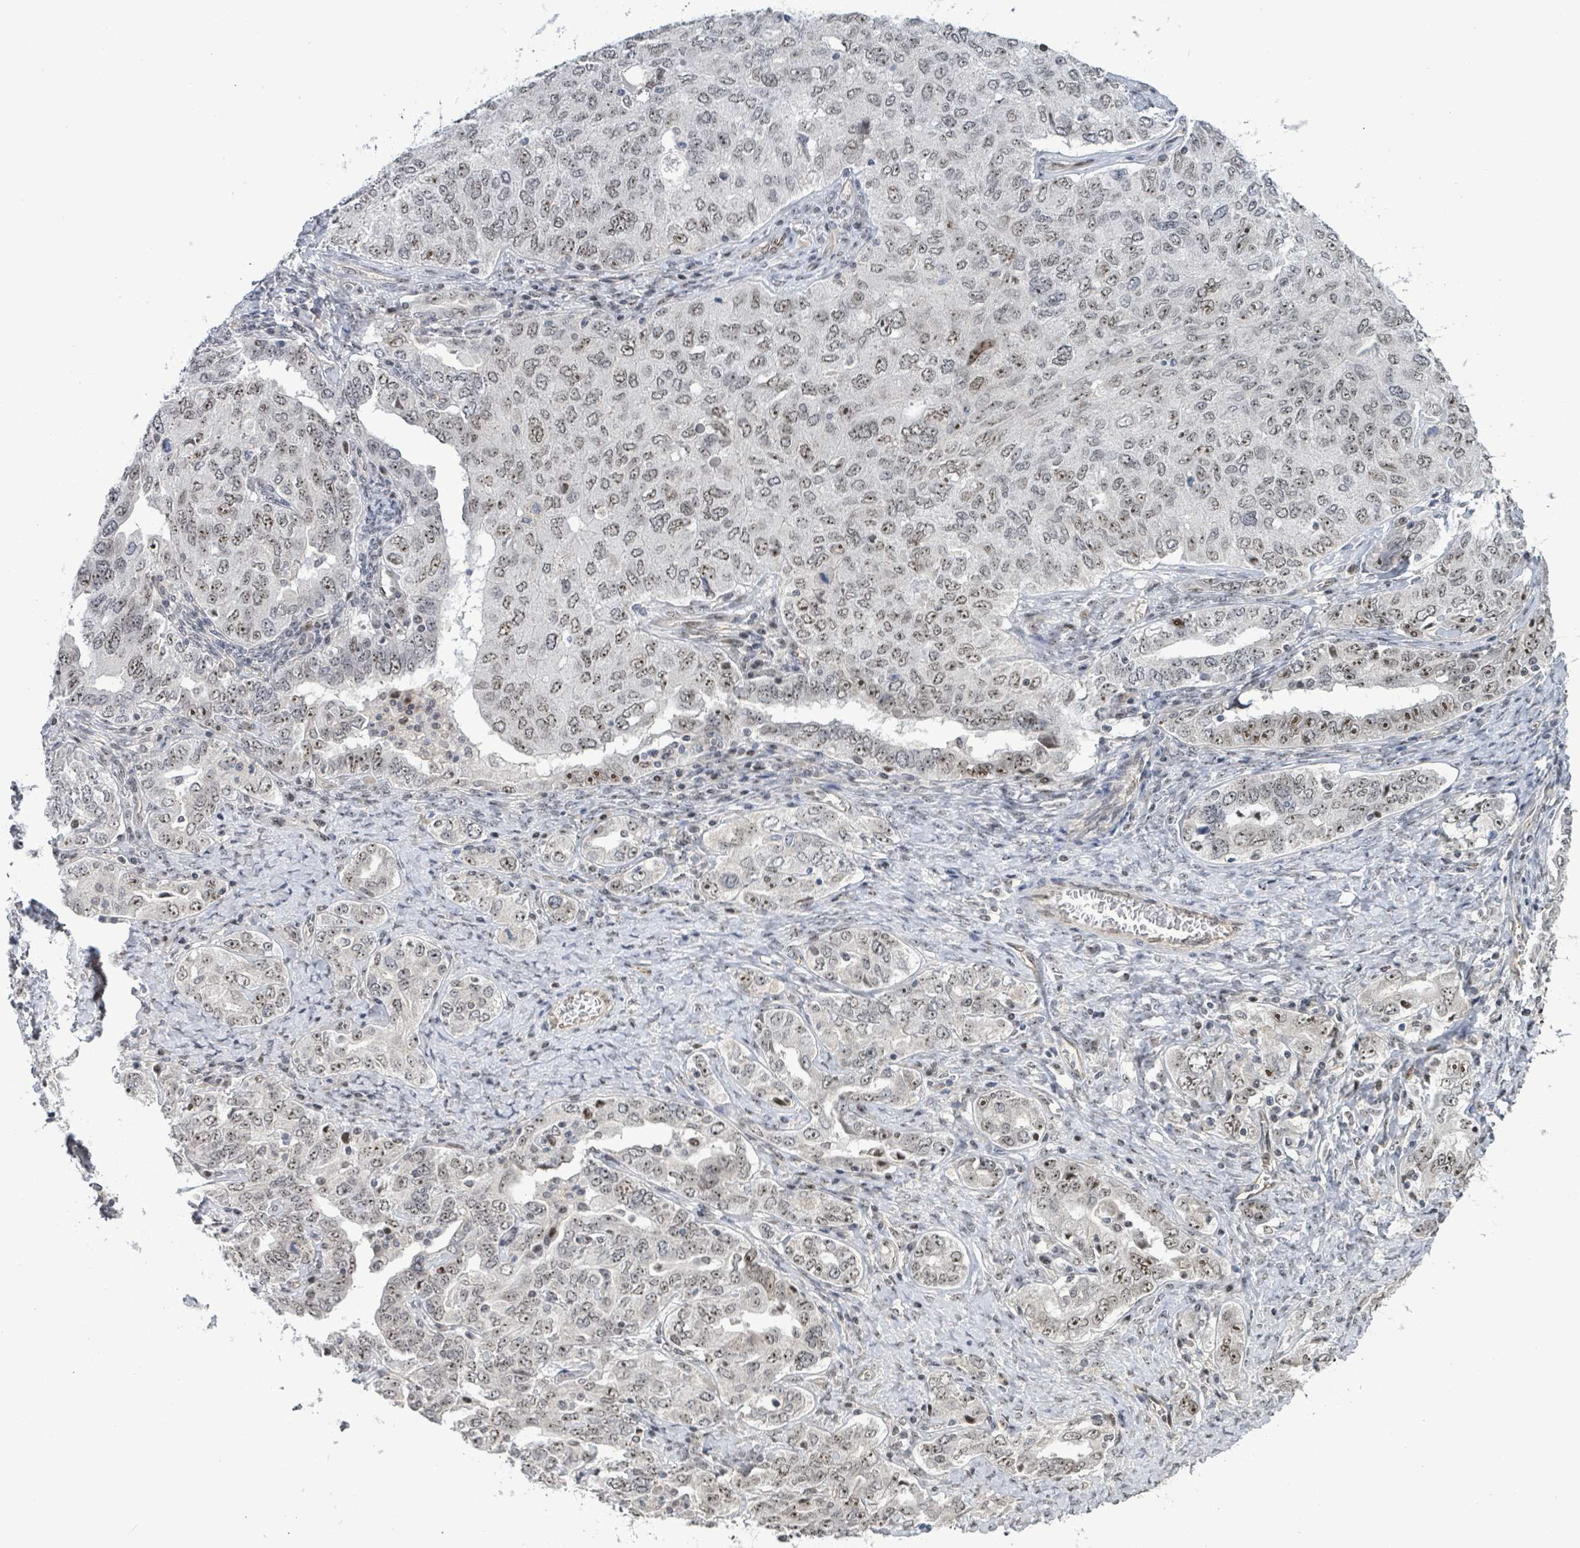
{"staining": {"intensity": "weak", "quantity": ">75%", "location": "nuclear"}, "tissue": "ovarian cancer", "cell_type": "Tumor cells", "image_type": "cancer", "snomed": [{"axis": "morphology", "description": "Carcinoma, endometroid"}, {"axis": "topography", "description": "Ovary"}], "caption": "Immunohistochemical staining of human ovarian cancer (endometroid carcinoma) shows weak nuclear protein positivity in approximately >75% of tumor cells.", "gene": "RRN3", "patient": {"sex": "female", "age": 62}}